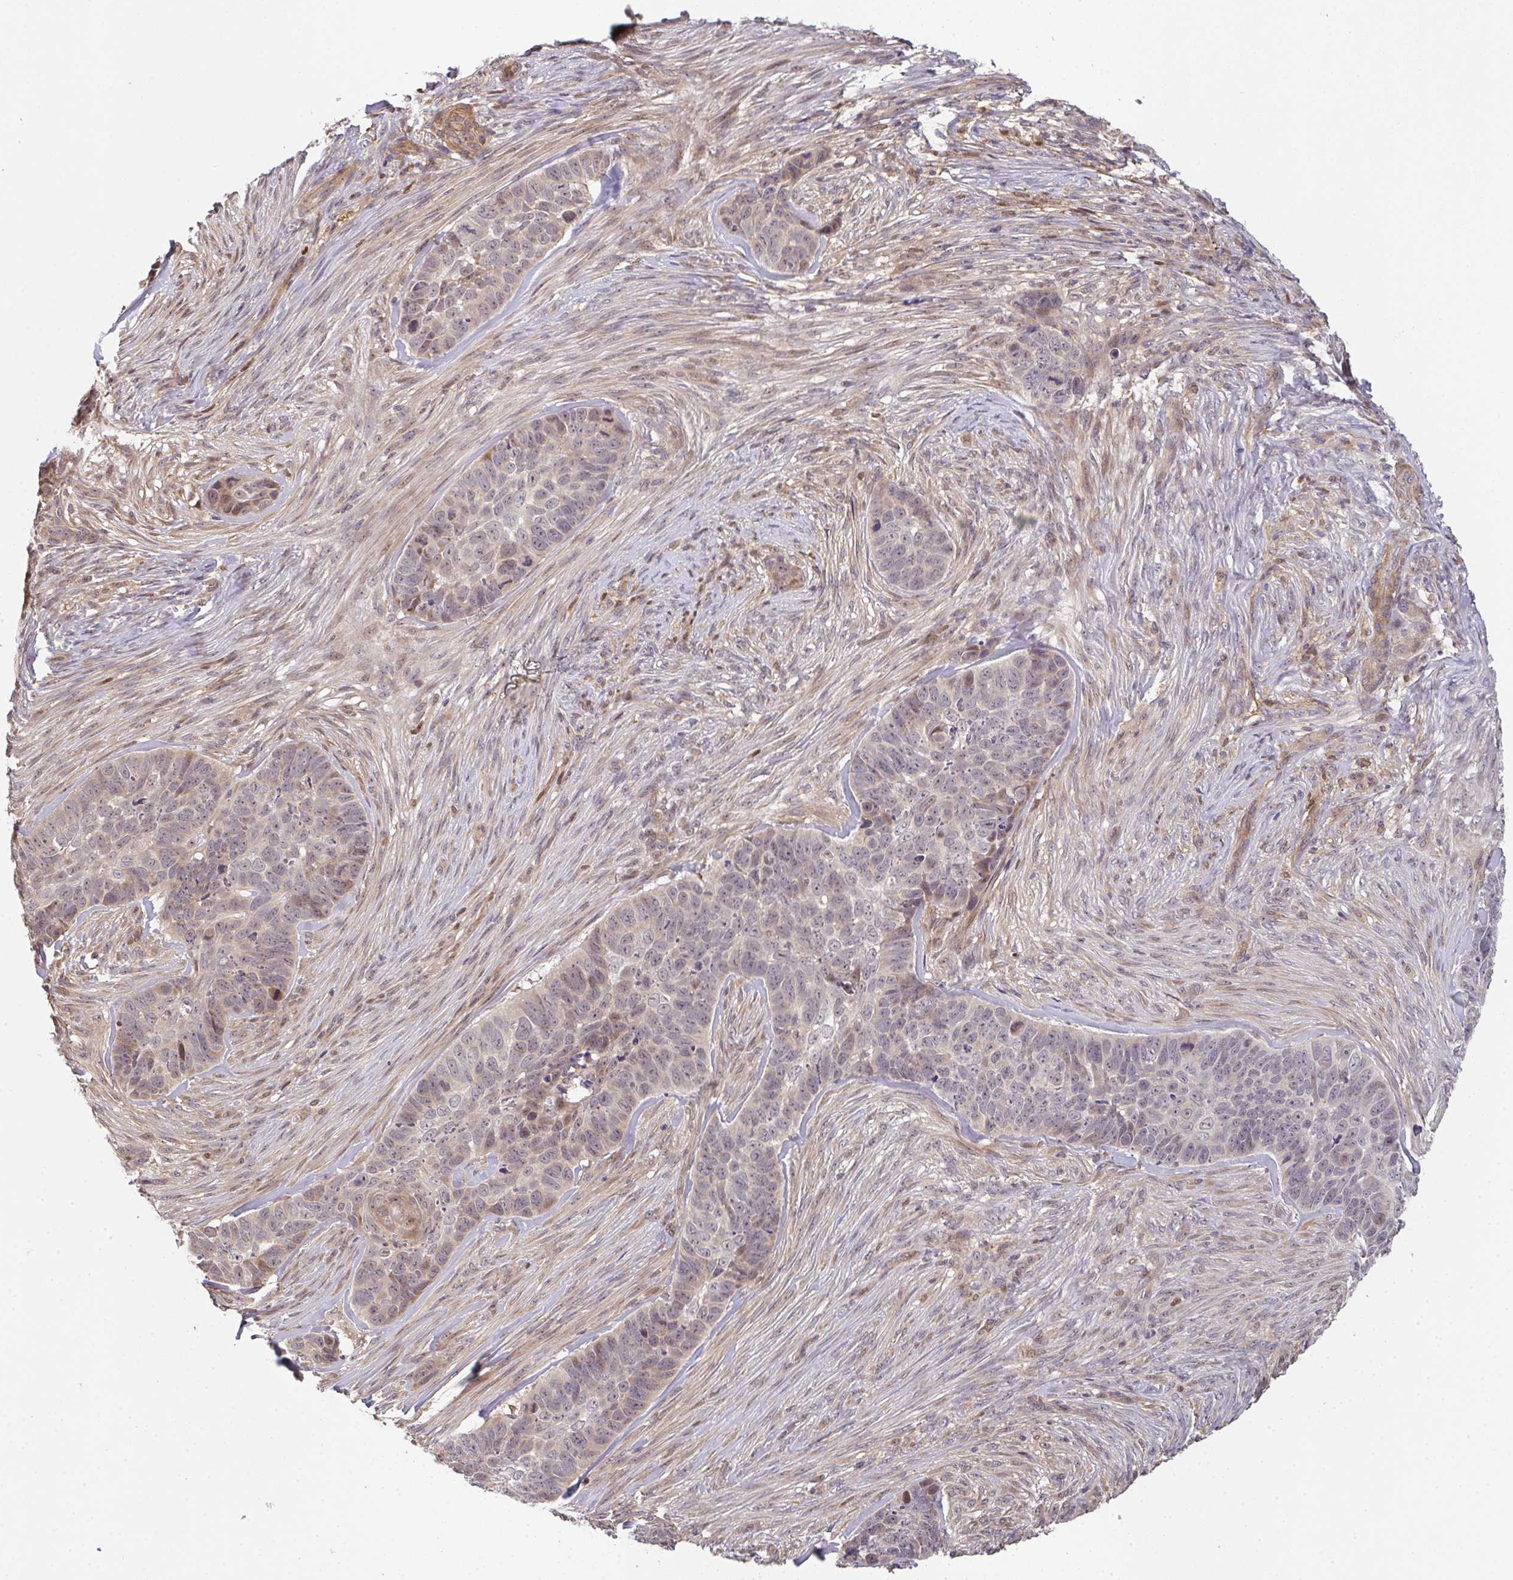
{"staining": {"intensity": "weak", "quantity": "<25%", "location": "cytoplasmic/membranous,nuclear"}, "tissue": "skin cancer", "cell_type": "Tumor cells", "image_type": "cancer", "snomed": [{"axis": "morphology", "description": "Basal cell carcinoma"}, {"axis": "topography", "description": "Skin"}], "caption": "Photomicrograph shows no significant protein expression in tumor cells of skin cancer (basal cell carcinoma).", "gene": "SIMC1", "patient": {"sex": "female", "age": 82}}